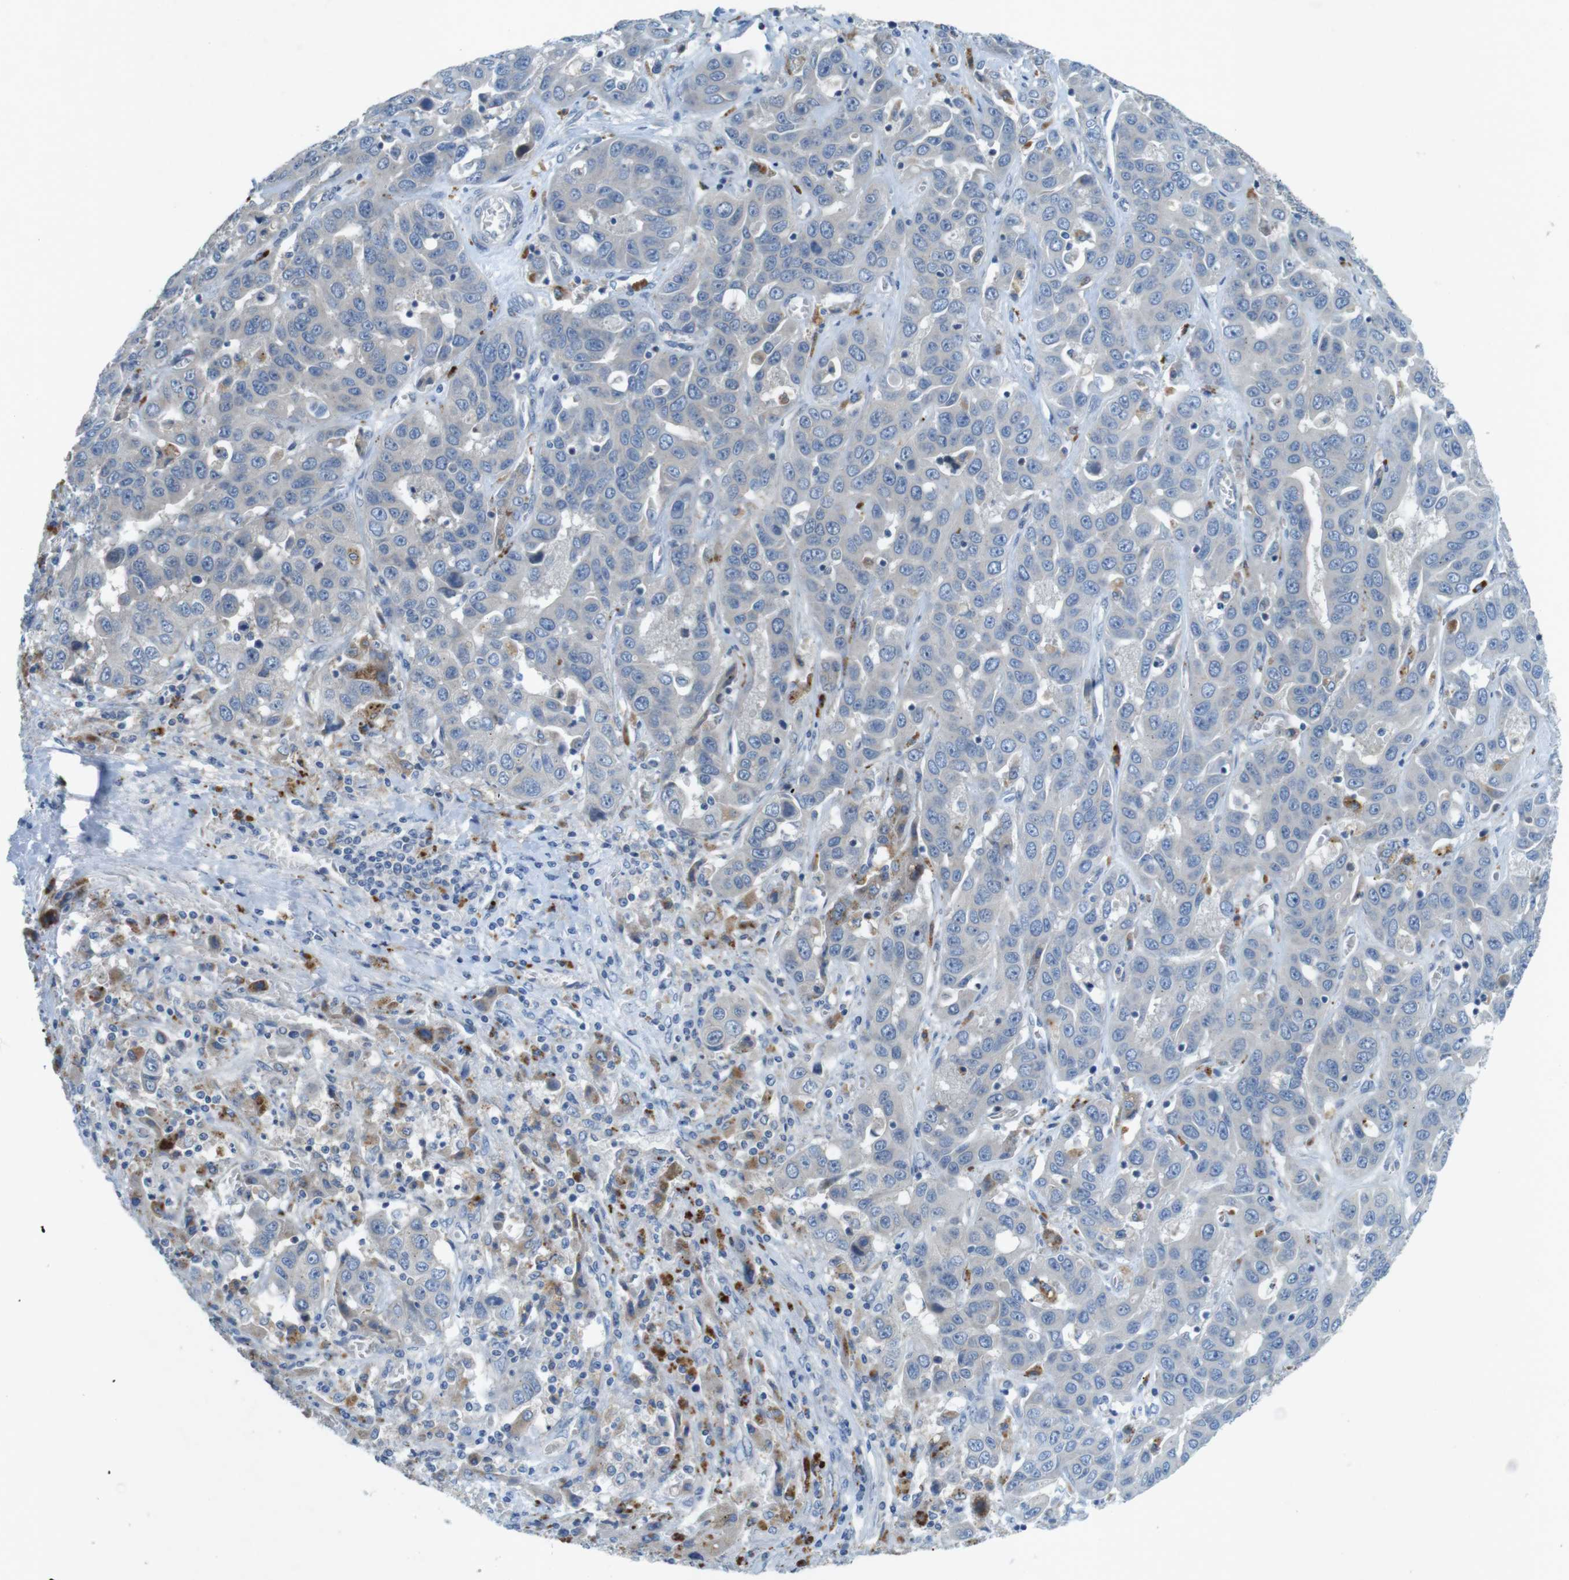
{"staining": {"intensity": "negative", "quantity": "none", "location": "none"}, "tissue": "liver cancer", "cell_type": "Tumor cells", "image_type": "cancer", "snomed": [{"axis": "morphology", "description": "Cholangiocarcinoma"}, {"axis": "topography", "description": "Liver"}], "caption": "Protein analysis of liver cancer (cholangiocarcinoma) demonstrates no significant expression in tumor cells.", "gene": "TYW1", "patient": {"sex": "female", "age": 52}}